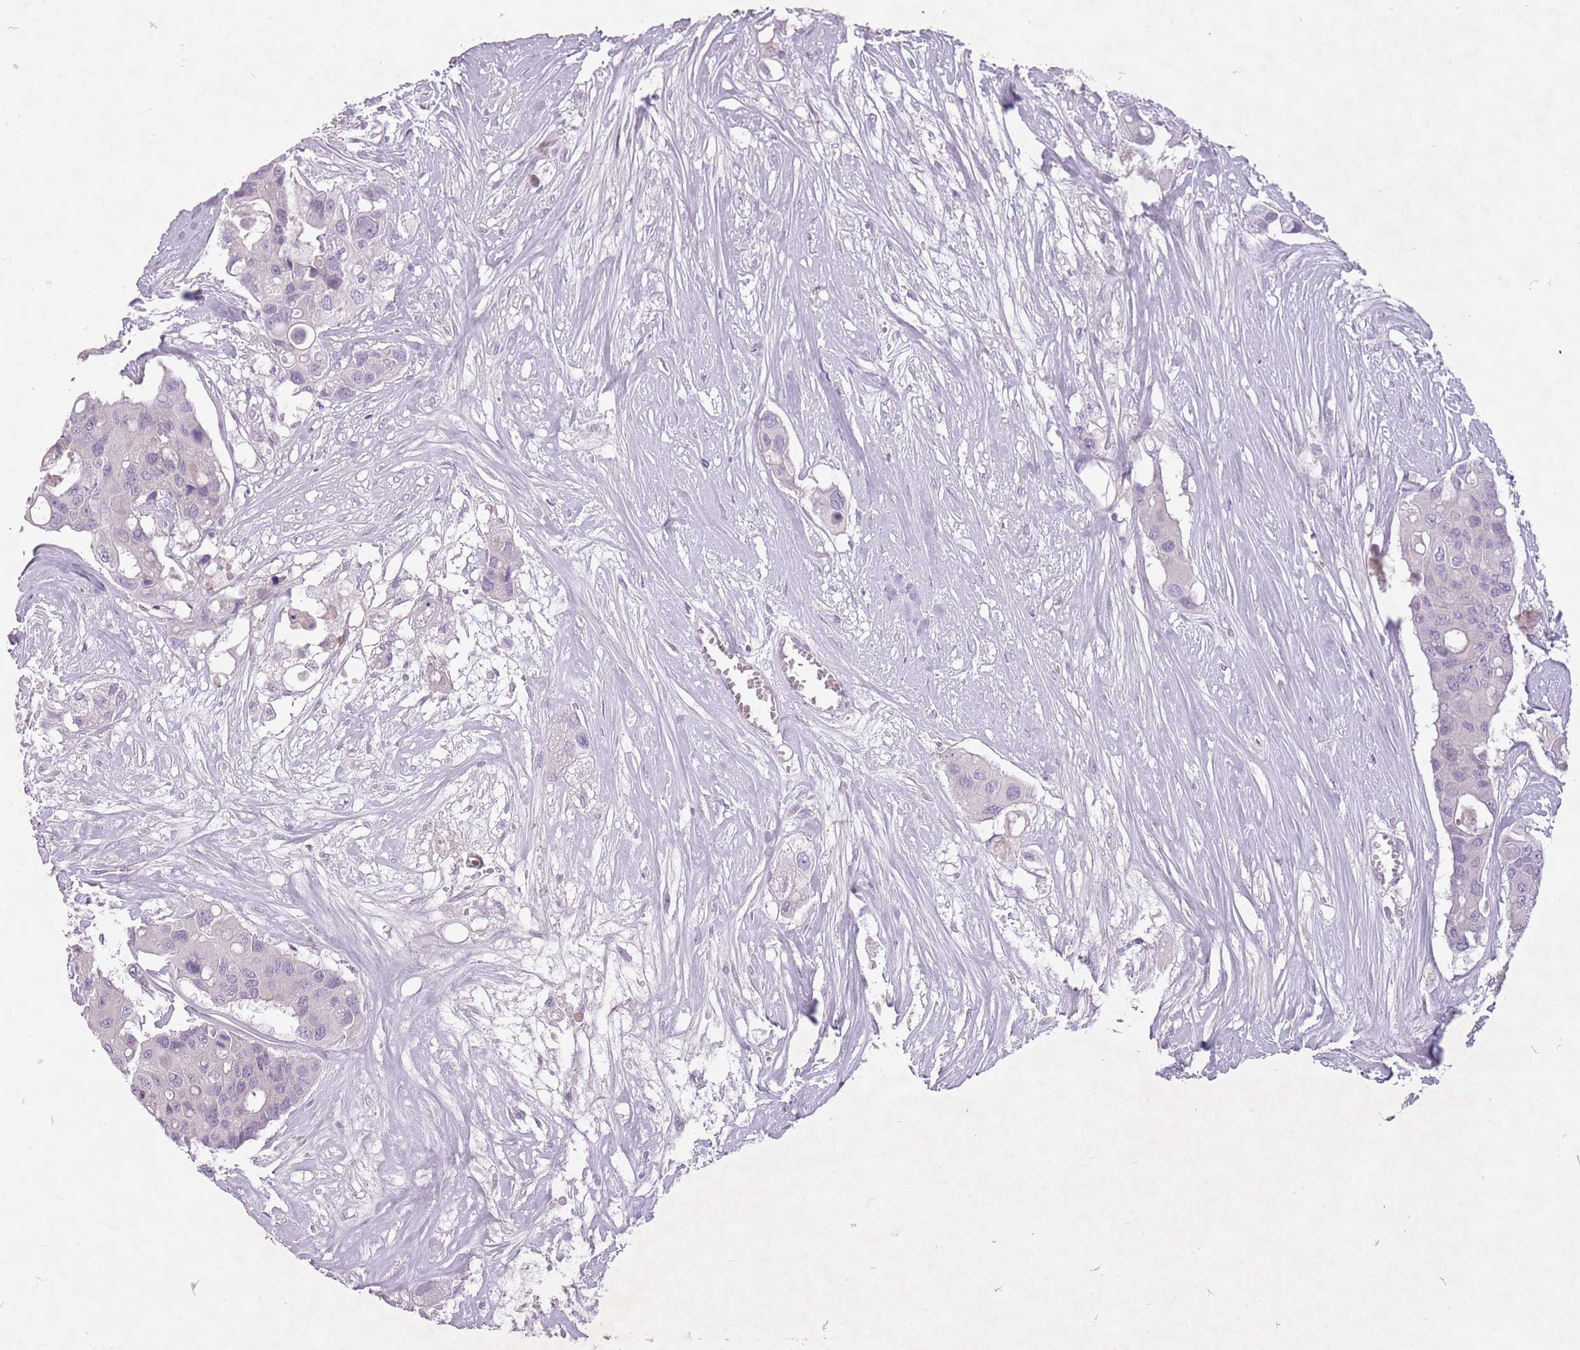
{"staining": {"intensity": "negative", "quantity": "none", "location": "none"}, "tissue": "colorectal cancer", "cell_type": "Tumor cells", "image_type": "cancer", "snomed": [{"axis": "morphology", "description": "Adenocarcinoma, NOS"}, {"axis": "topography", "description": "Colon"}], "caption": "Immunohistochemistry (IHC) micrograph of neoplastic tissue: human adenocarcinoma (colorectal) stained with DAB (3,3'-diaminobenzidine) shows no significant protein staining in tumor cells.", "gene": "FAM43B", "patient": {"sex": "male", "age": 77}}